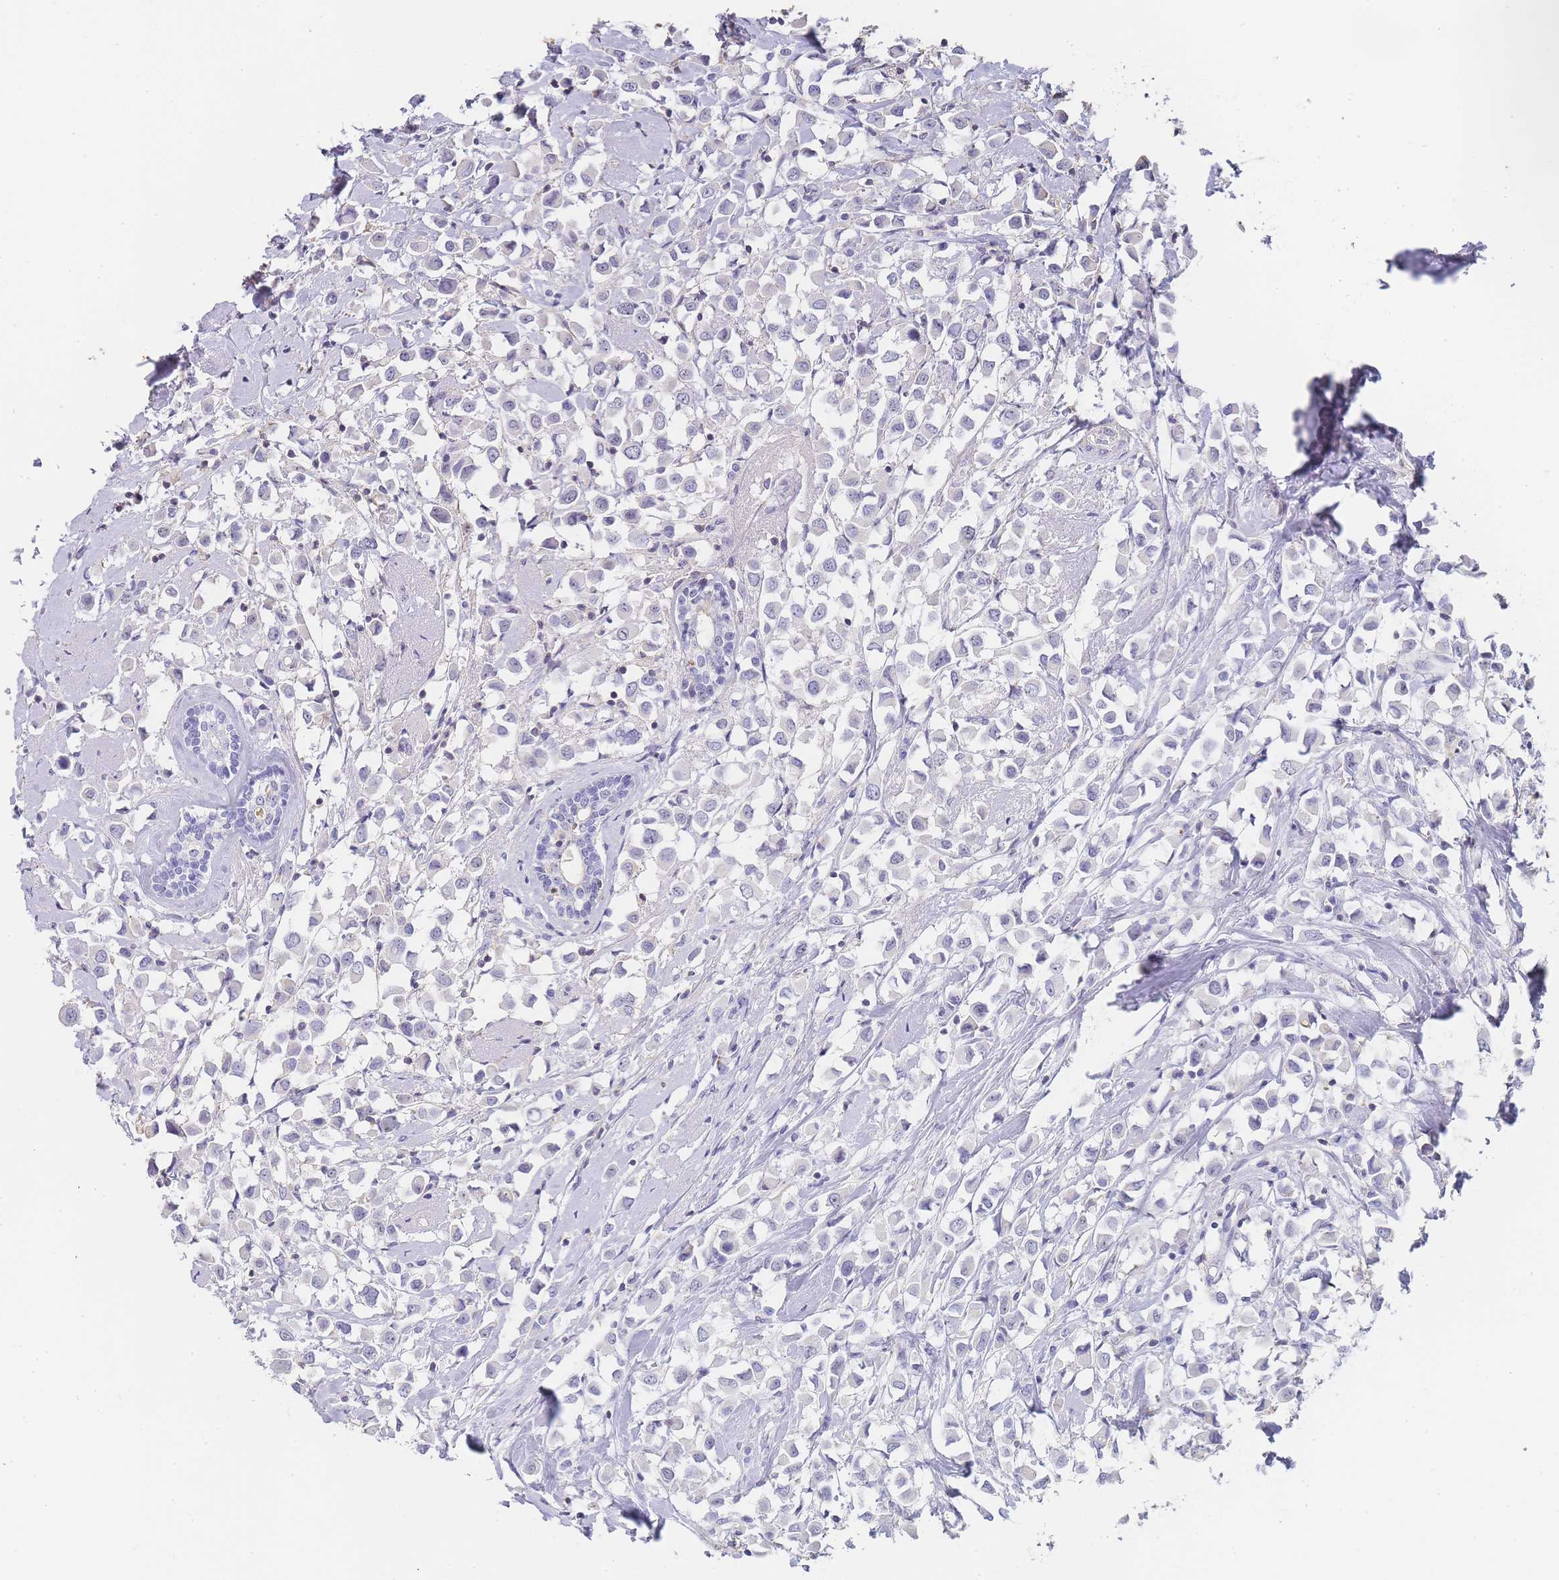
{"staining": {"intensity": "negative", "quantity": "none", "location": "none"}, "tissue": "breast cancer", "cell_type": "Tumor cells", "image_type": "cancer", "snomed": [{"axis": "morphology", "description": "Duct carcinoma"}, {"axis": "topography", "description": "Breast"}], "caption": "Protein analysis of intraductal carcinoma (breast) exhibits no significant staining in tumor cells.", "gene": "NOP14", "patient": {"sex": "female", "age": 61}}